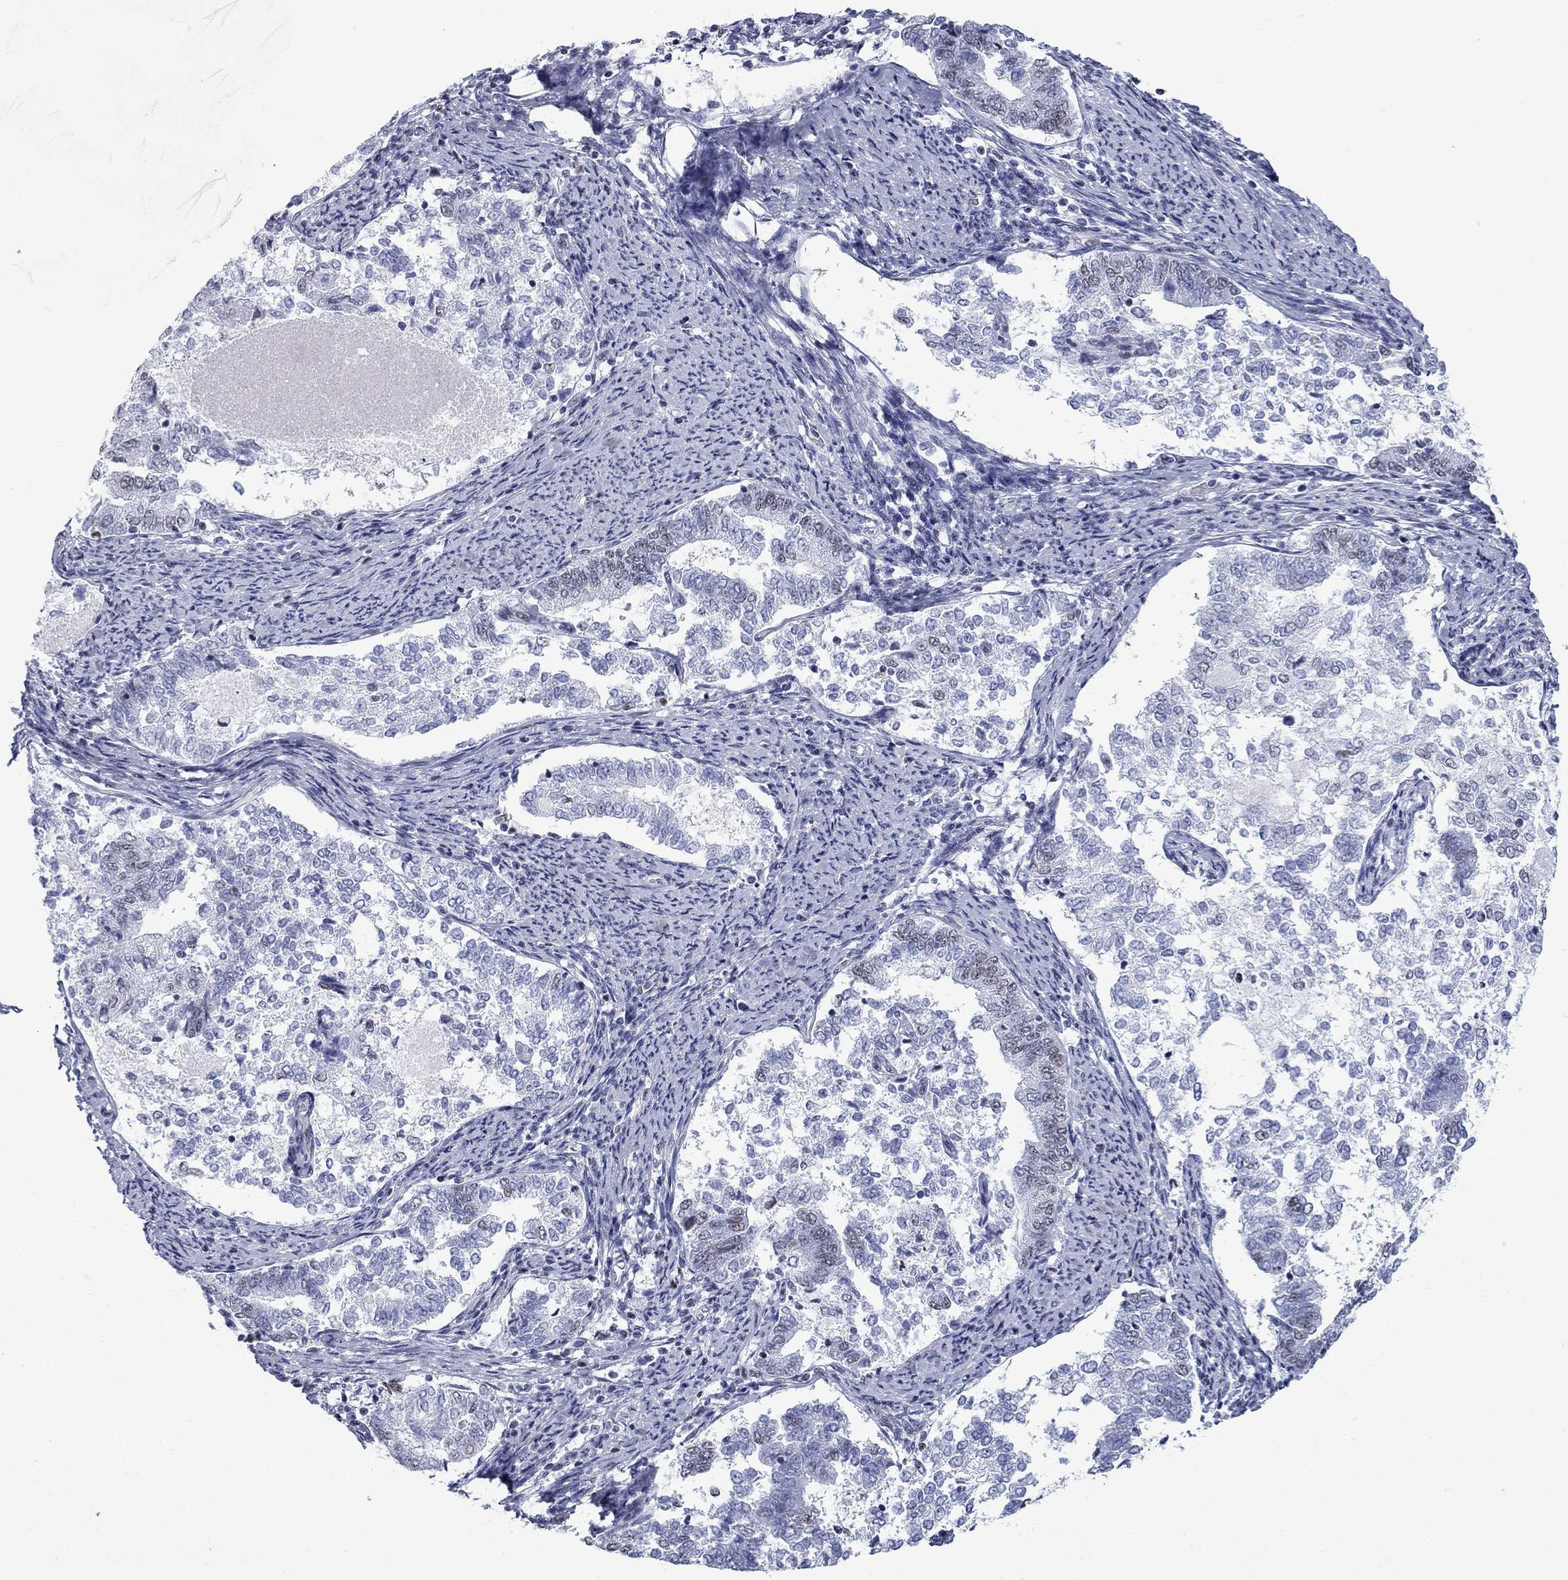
{"staining": {"intensity": "weak", "quantity": "<25%", "location": "nuclear"}, "tissue": "endometrial cancer", "cell_type": "Tumor cells", "image_type": "cancer", "snomed": [{"axis": "morphology", "description": "Adenocarcinoma, NOS"}, {"axis": "topography", "description": "Endometrium"}], "caption": "There is no significant positivity in tumor cells of endometrial cancer. Nuclei are stained in blue.", "gene": "ASF1B", "patient": {"sex": "female", "age": 65}}